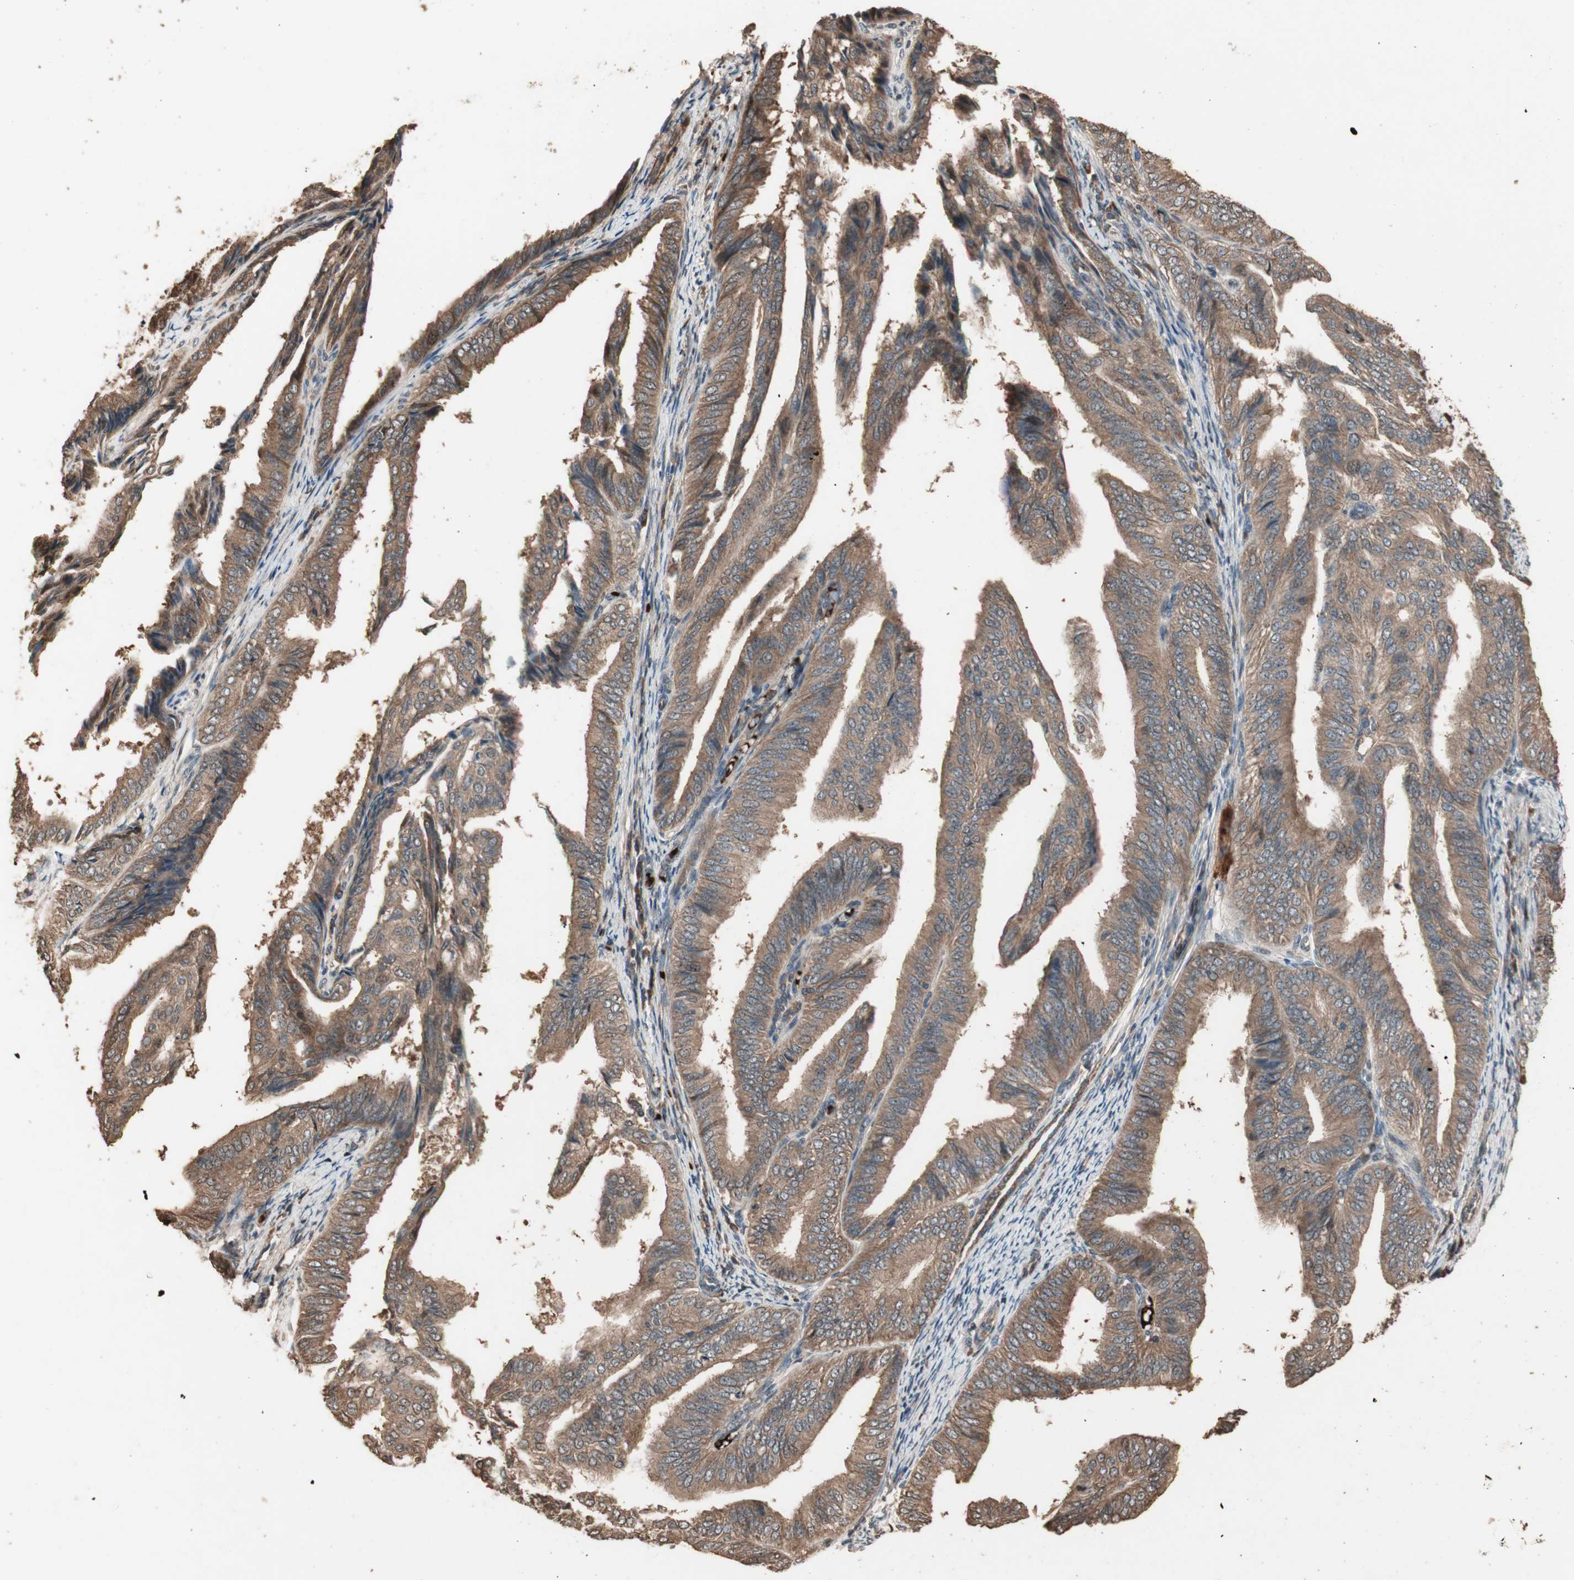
{"staining": {"intensity": "moderate", "quantity": ">75%", "location": "cytoplasmic/membranous"}, "tissue": "endometrial cancer", "cell_type": "Tumor cells", "image_type": "cancer", "snomed": [{"axis": "morphology", "description": "Adenocarcinoma, NOS"}, {"axis": "topography", "description": "Endometrium"}], "caption": "This is a histology image of IHC staining of endometrial cancer, which shows moderate expression in the cytoplasmic/membranous of tumor cells.", "gene": "USP20", "patient": {"sex": "female", "age": 58}}